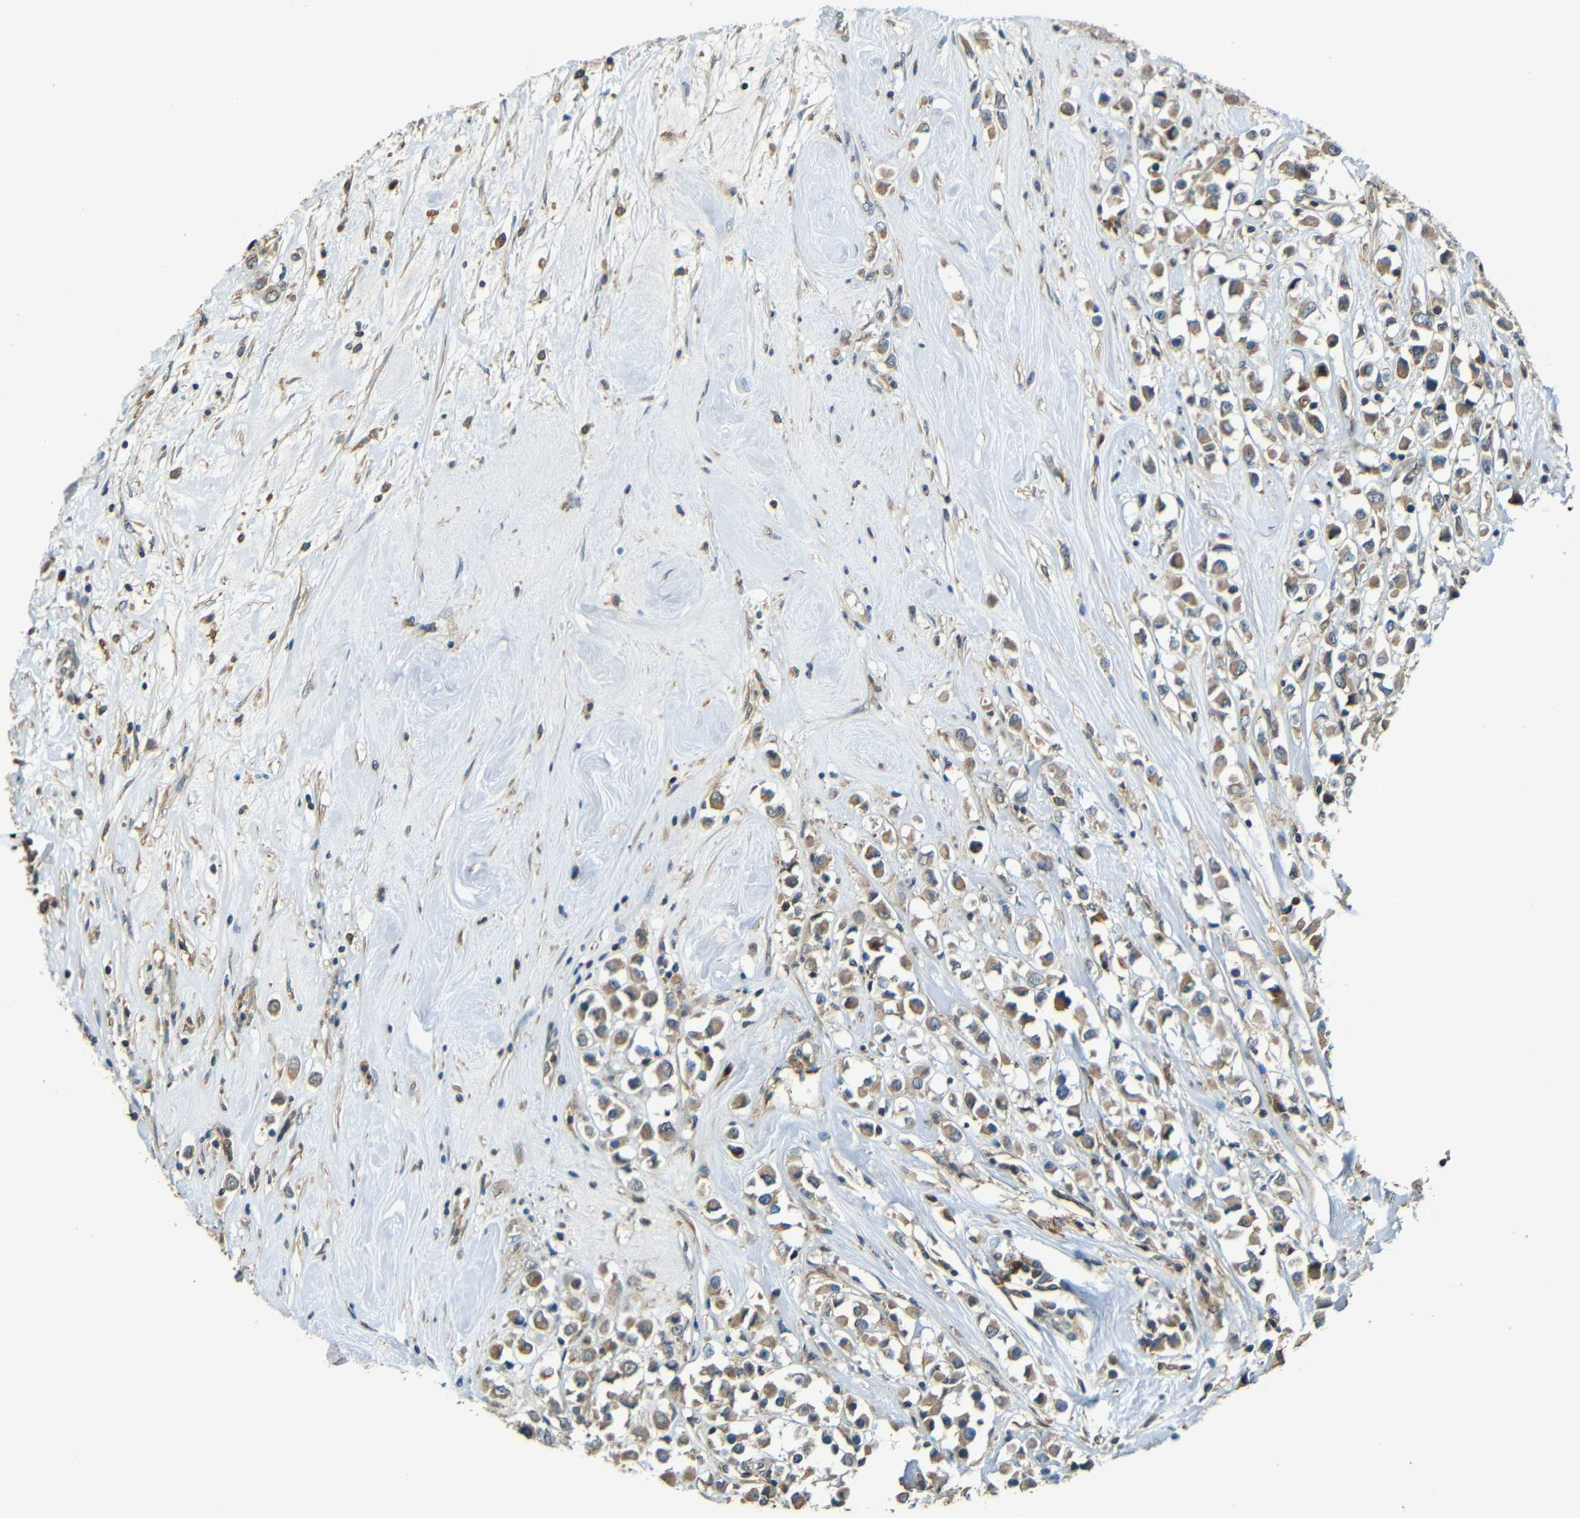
{"staining": {"intensity": "moderate", "quantity": ">75%", "location": "cytoplasmic/membranous"}, "tissue": "breast cancer", "cell_type": "Tumor cells", "image_type": "cancer", "snomed": [{"axis": "morphology", "description": "Duct carcinoma"}, {"axis": "topography", "description": "Breast"}], "caption": "Approximately >75% of tumor cells in breast cancer (infiltrating ductal carcinoma) reveal moderate cytoplasmic/membranous protein expression as visualized by brown immunohistochemical staining.", "gene": "FNDC3A", "patient": {"sex": "female", "age": 61}}